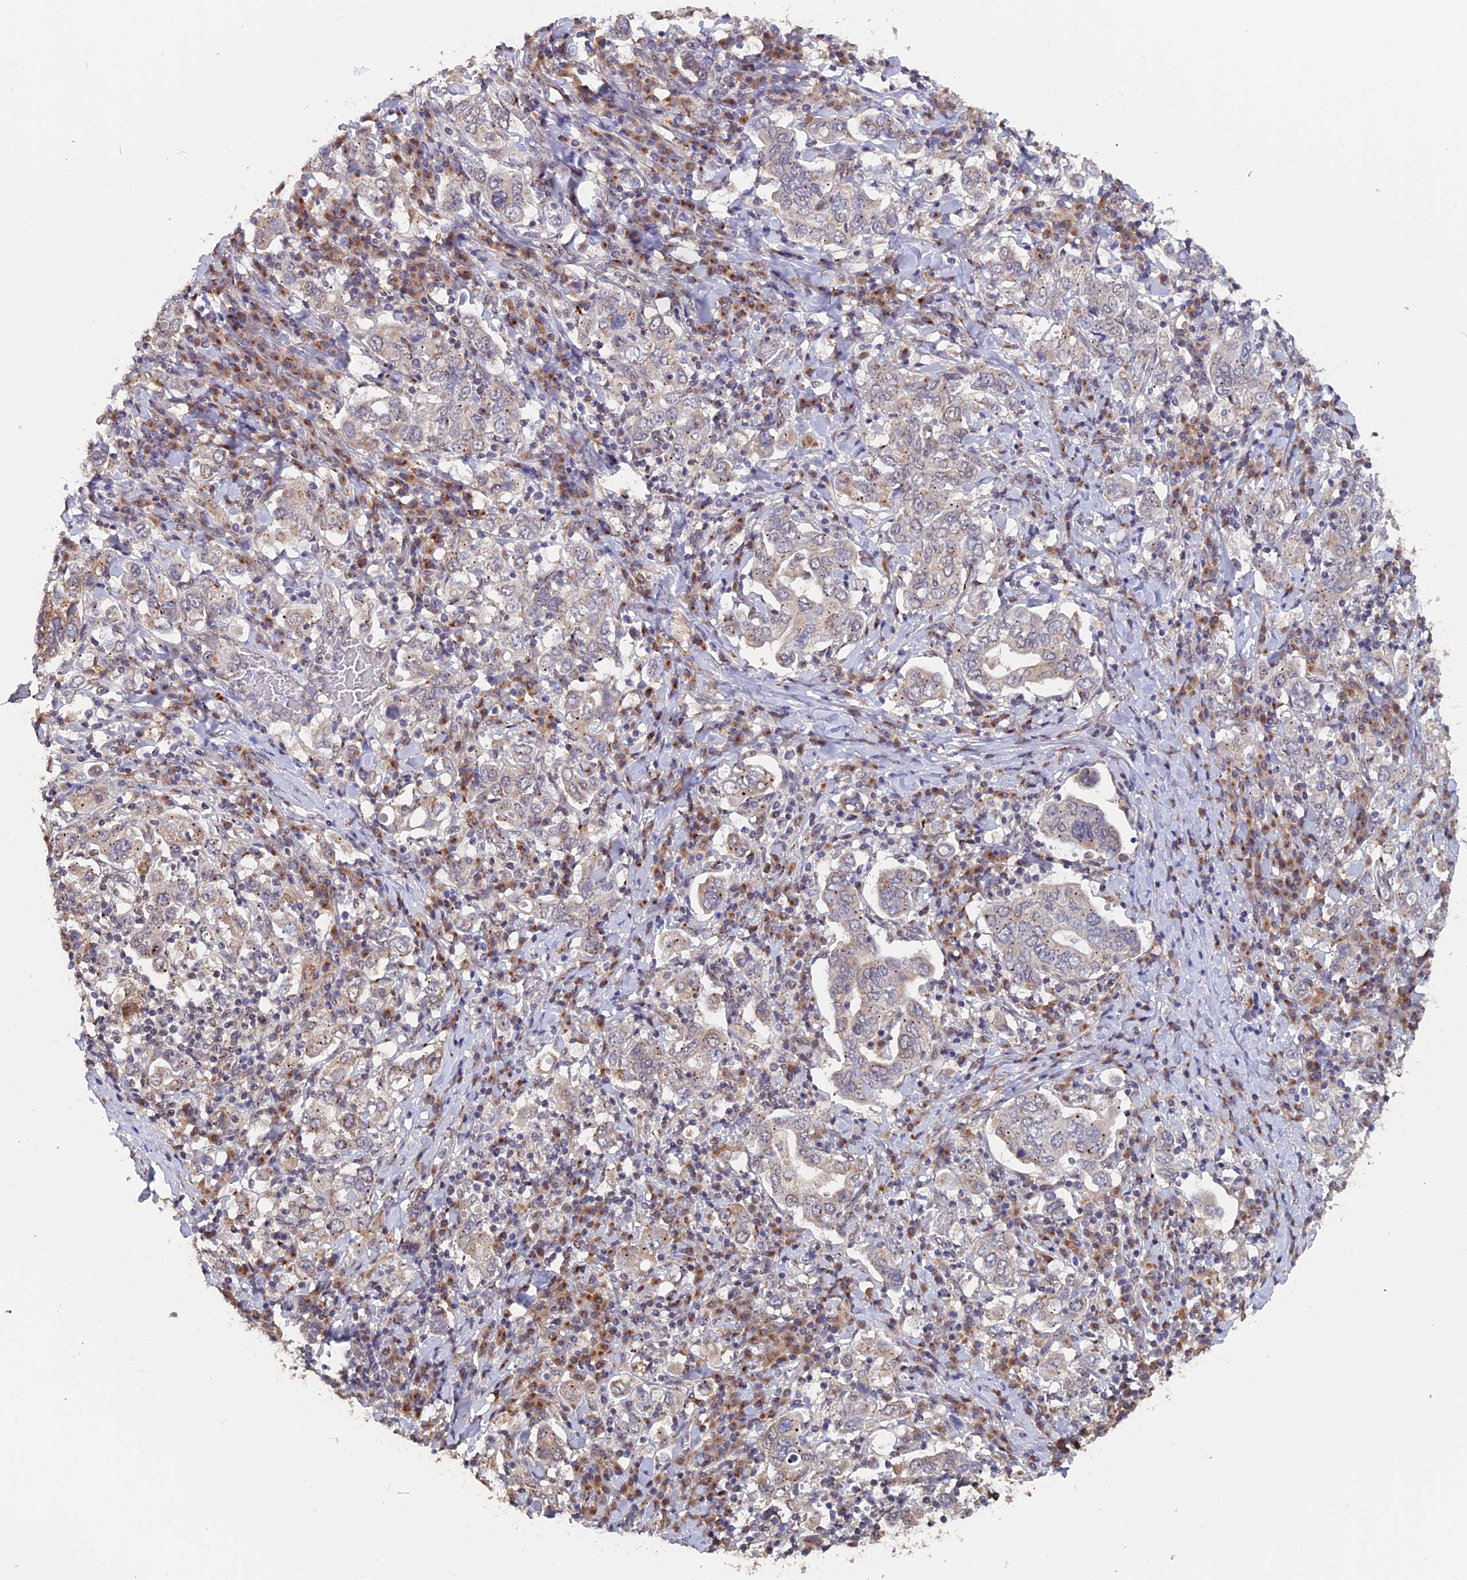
{"staining": {"intensity": "weak", "quantity": "25%-75%", "location": "cytoplasmic/membranous"}, "tissue": "stomach cancer", "cell_type": "Tumor cells", "image_type": "cancer", "snomed": [{"axis": "morphology", "description": "Adenocarcinoma, NOS"}, {"axis": "topography", "description": "Stomach, upper"}], "caption": "IHC staining of stomach adenocarcinoma, which displays low levels of weak cytoplasmic/membranous staining in about 25%-75% of tumor cells indicating weak cytoplasmic/membranous protein positivity. The staining was performed using DAB (brown) for protein detection and nuclei were counterstained in hematoxylin (blue).", "gene": "PIGQ", "patient": {"sex": "male", "age": 62}}